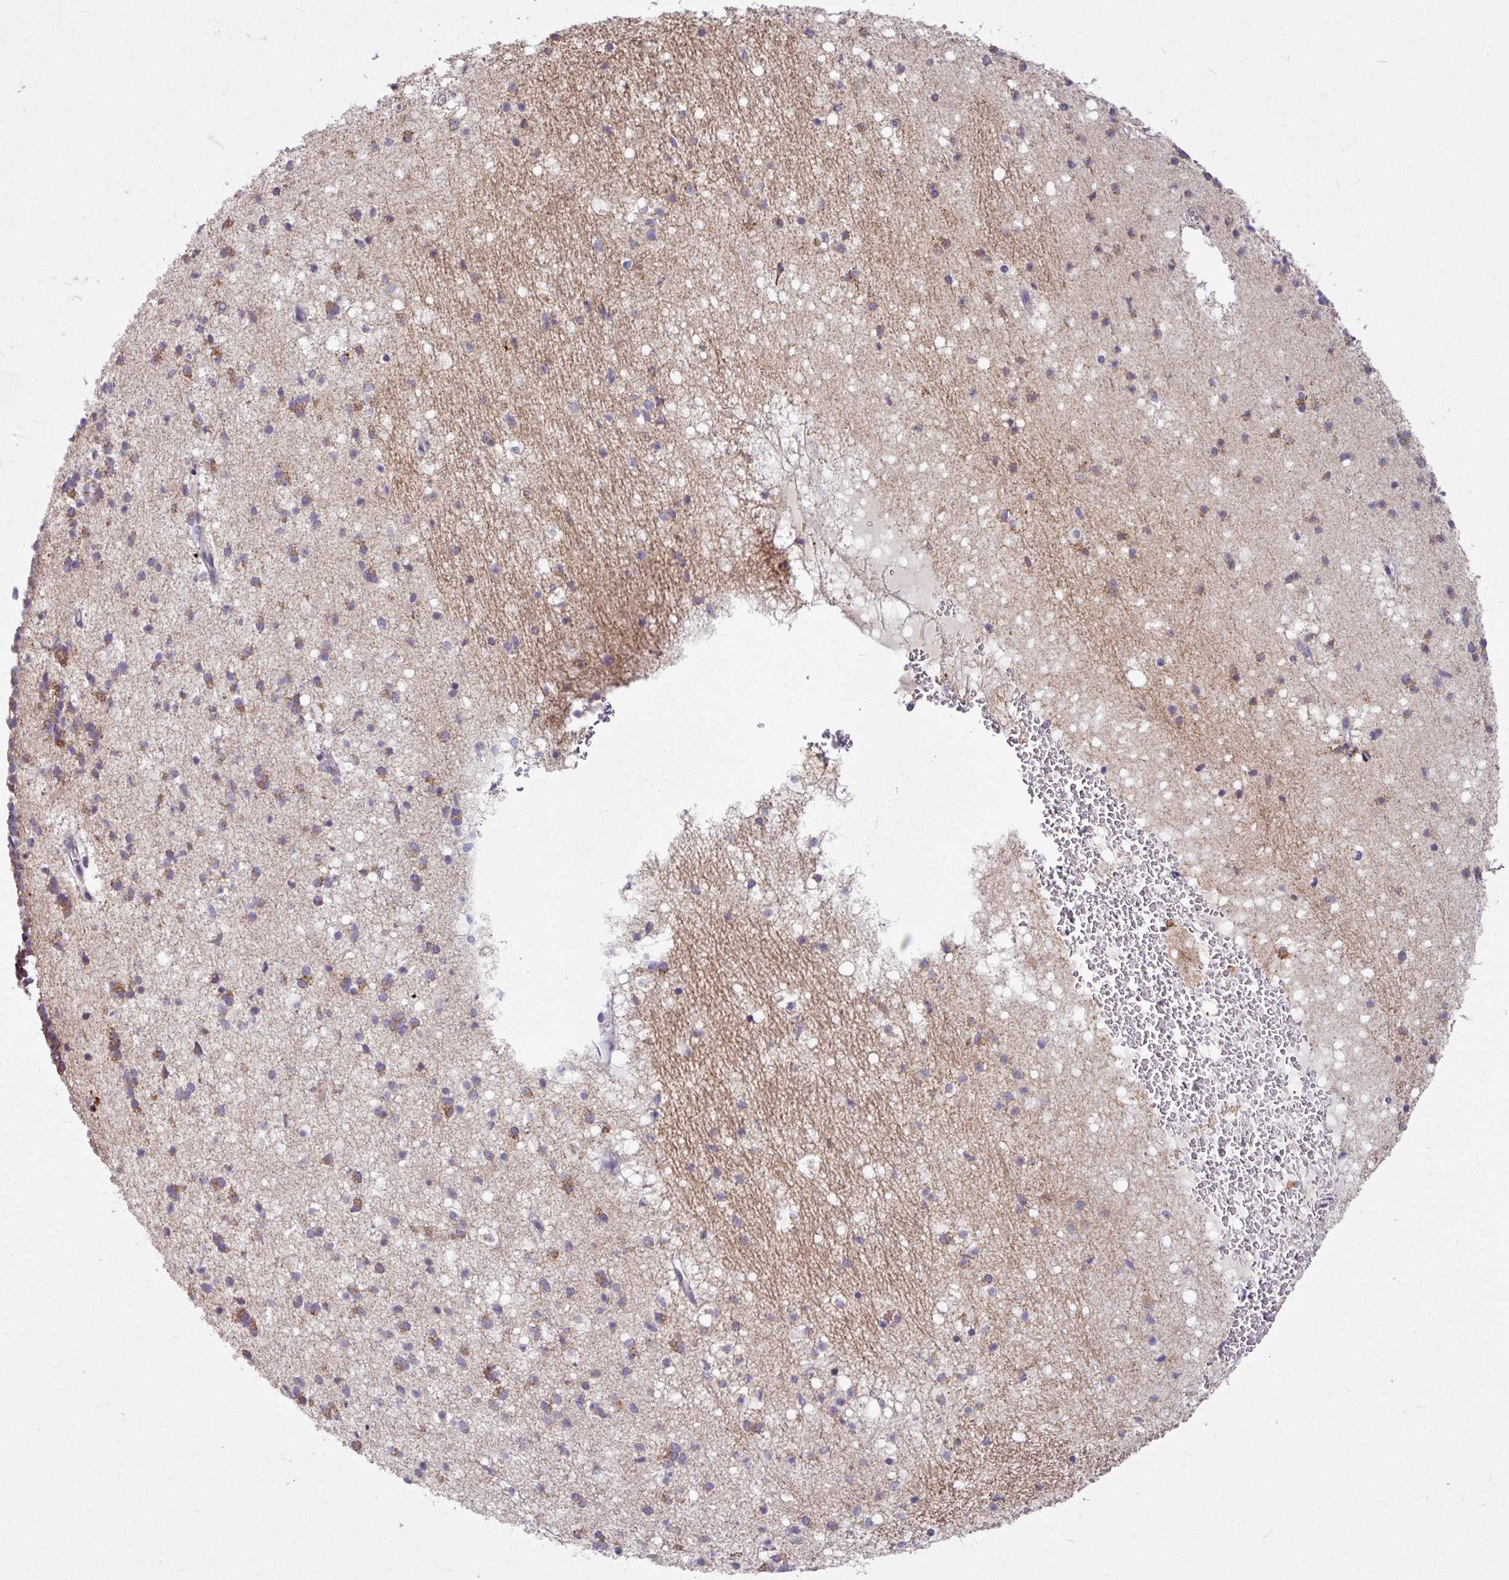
{"staining": {"intensity": "moderate", "quantity": "25%-75%", "location": "cytoplasmic/membranous"}, "tissue": "caudate", "cell_type": "Glial cells", "image_type": "normal", "snomed": [{"axis": "morphology", "description": "Normal tissue, NOS"}, {"axis": "topography", "description": "Lateral ventricle wall"}], "caption": "Immunohistochemical staining of benign human caudate demonstrates medium levels of moderate cytoplasmic/membranous staining in about 25%-75% of glial cells. The staining was performed using DAB, with brown indicating positive protein expression. Nuclei are stained blue with hematoxylin.", "gene": "GAN", "patient": {"sex": "male", "age": 37}}